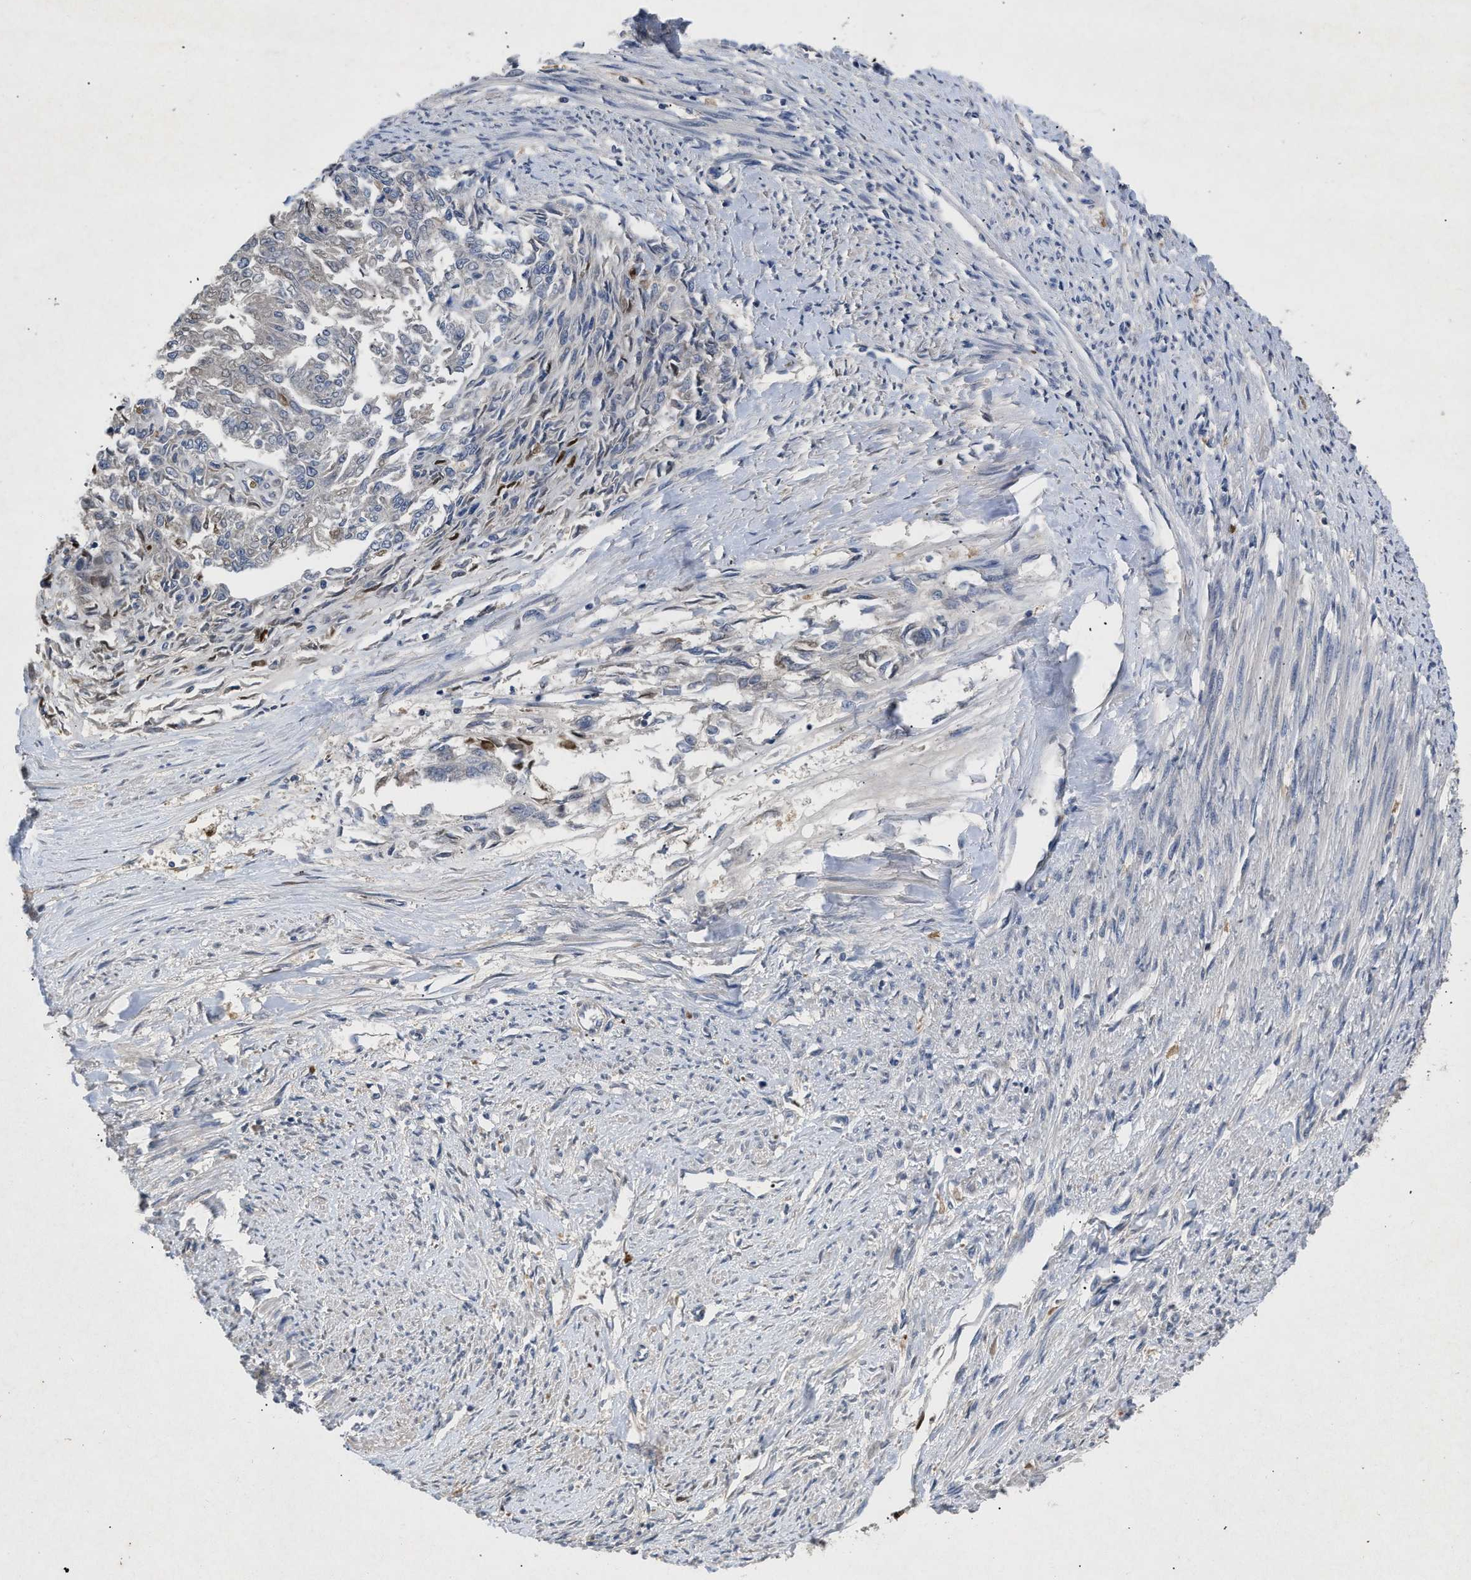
{"staining": {"intensity": "negative", "quantity": "none", "location": "none"}, "tissue": "endometrial cancer", "cell_type": "Tumor cells", "image_type": "cancer", "snomed": [{"axis": "morphology", "description": "Adenocarcinoma, NOS"}, {"axis": "topography", "description": "Endometrium"}], "caption": "Endometrial adenocarcinoma was stained to show a protein in brown. There is no significant positivity in tumor cells.", "gene": "VPS4A", "patient": {"sex": "female", "age": 32}}